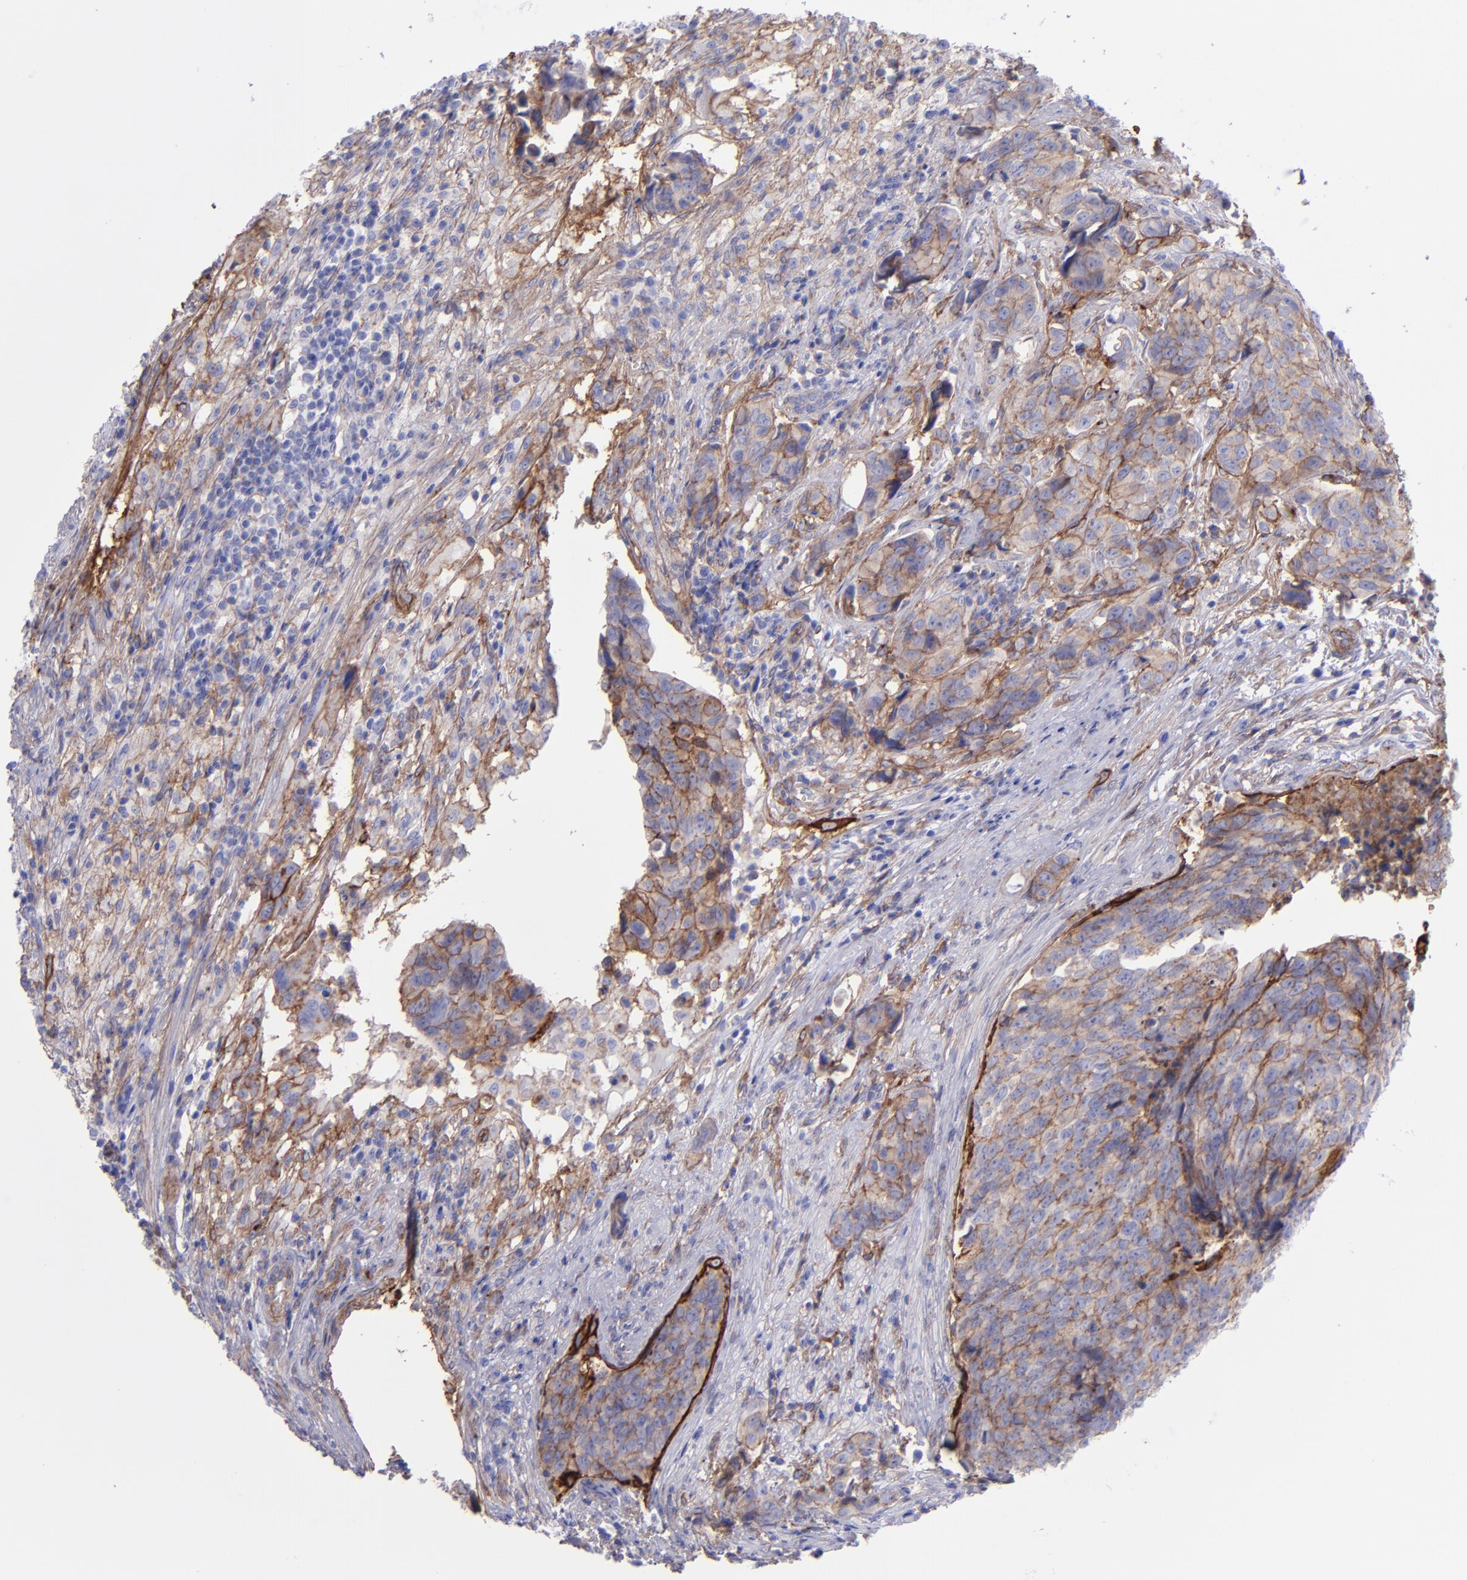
{"staining": {"intensity": "strong", "quantity": "<25%", "location": "cytoplasmic/membranous"}, "tissue": "urothelial cancer", "cell_type": "Tumor cells", "image_type": "cancer", "snomed": [{"axis": "morphology", "description": "Urothelial carcinoma, High grade"}, {"axis": "topography", "description": "Urinary bladder"}], "caption": "Immunohistochemistry of human urothelial cancer displays medium levels of strong cytoplasmic/membranous expression in approximately <25% of tumor cells. The staining was performed using DAB (3,3'-diaminobenzidine) to visualize the protein expression in brown, while the nuclei were stained in blue with hematoxylin (Magnification: 20x).", "gene": "ITGAV", "patient": {"sex": "male", "age": 81}}